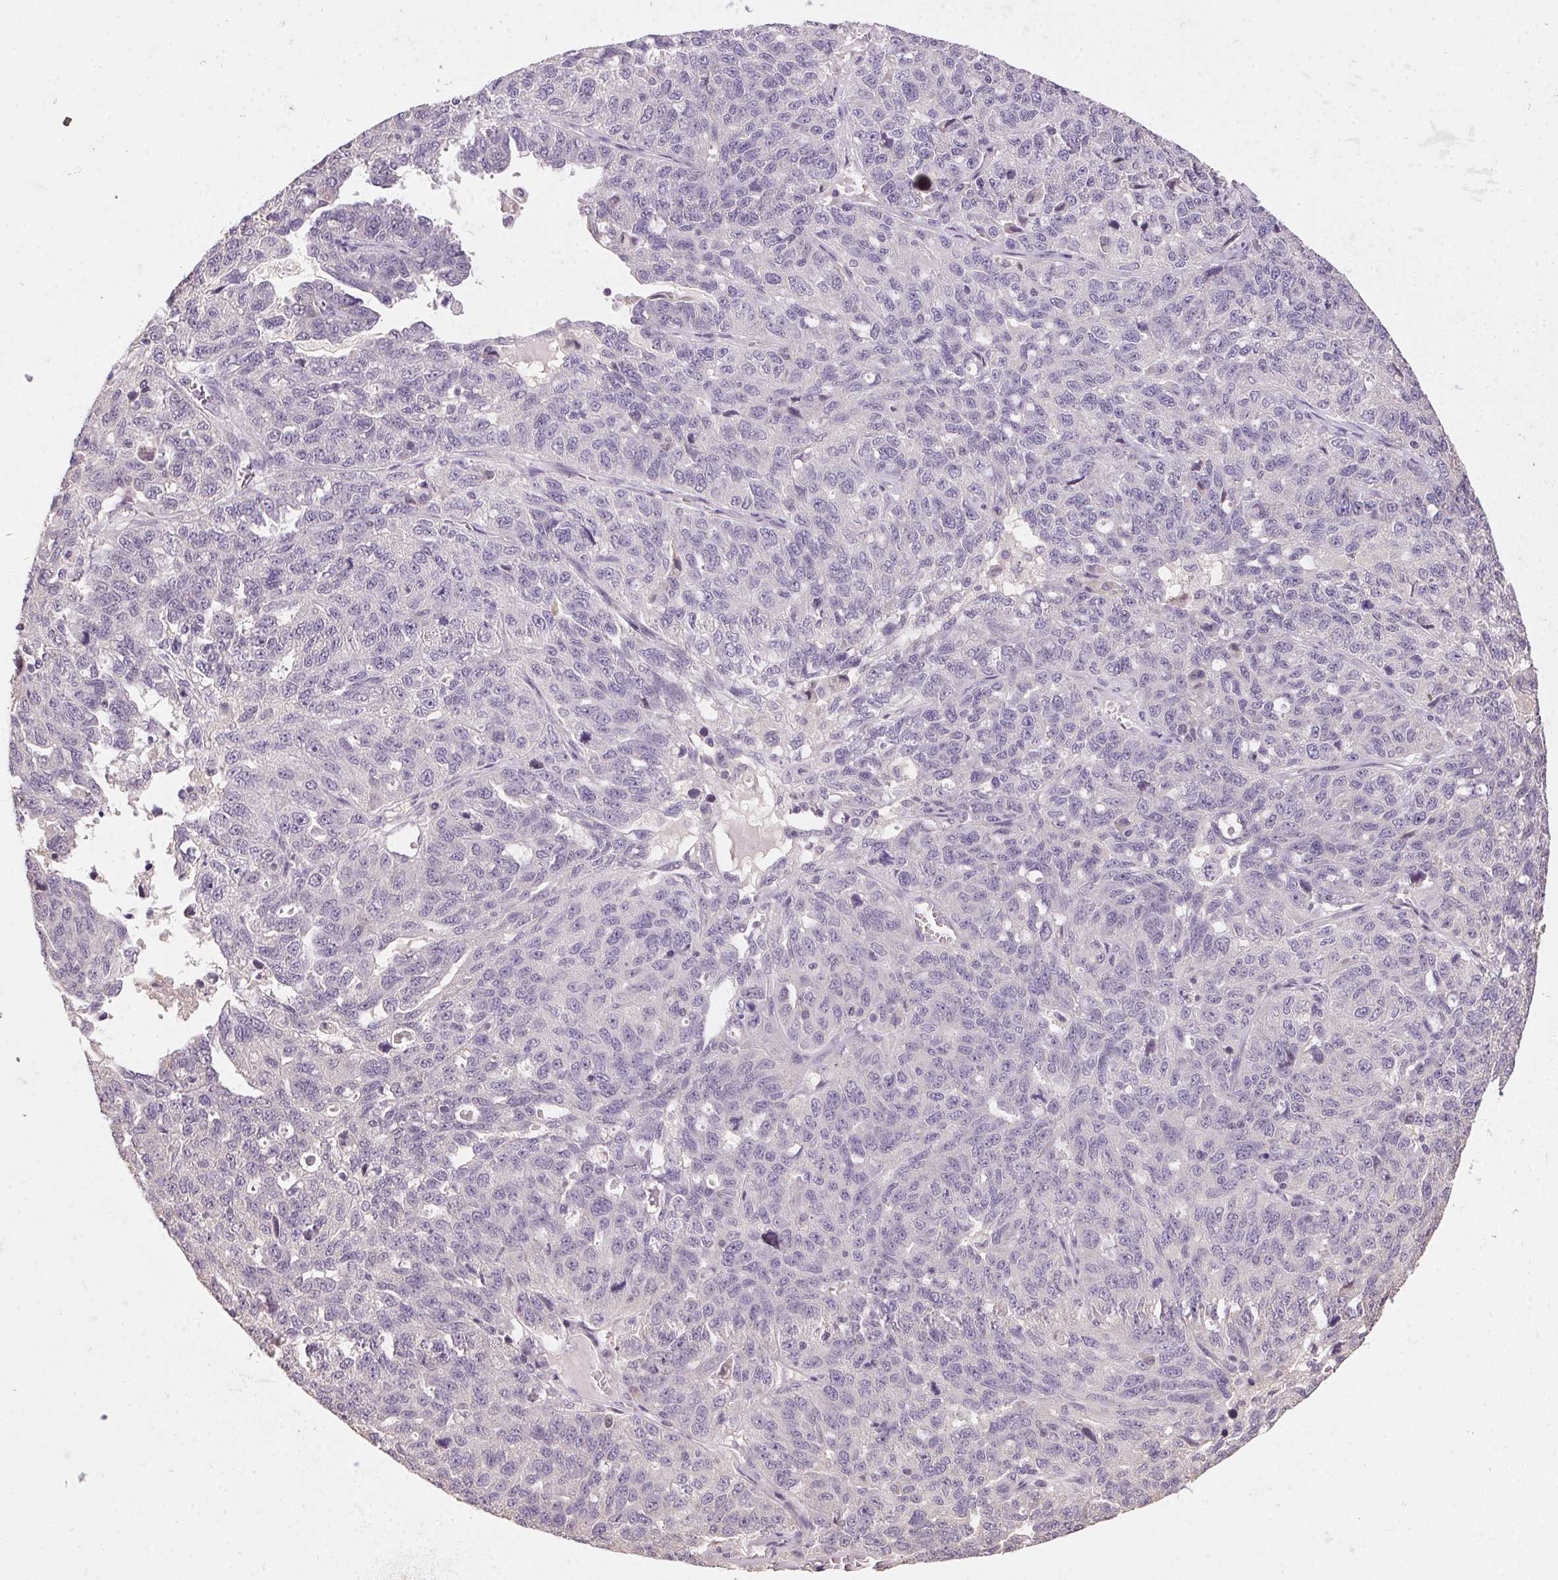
{"staining": {"intensity": "negative", "quantity": "none", "location": "none"}, "tissue": "ovarian cancer", "cell_type": "Tumor cells", "image_type": "cancer", "snomed": [{"axis": "morphology", "description": "Cystadenocarcinoma, serous, NOS"}, {"axis": "topography", "description": "Ovary"}], "caption": "Tumor cells show no significant expression in serous cystadenocarcinoma (ovarian). Brightfield microscopy of immunohistochemistry stained with DAB (brown) and hematoxylin (blue), captured at high magnification.", "gene": "ALDH8A1", "patient": {"sex": "female", "age": 71}}